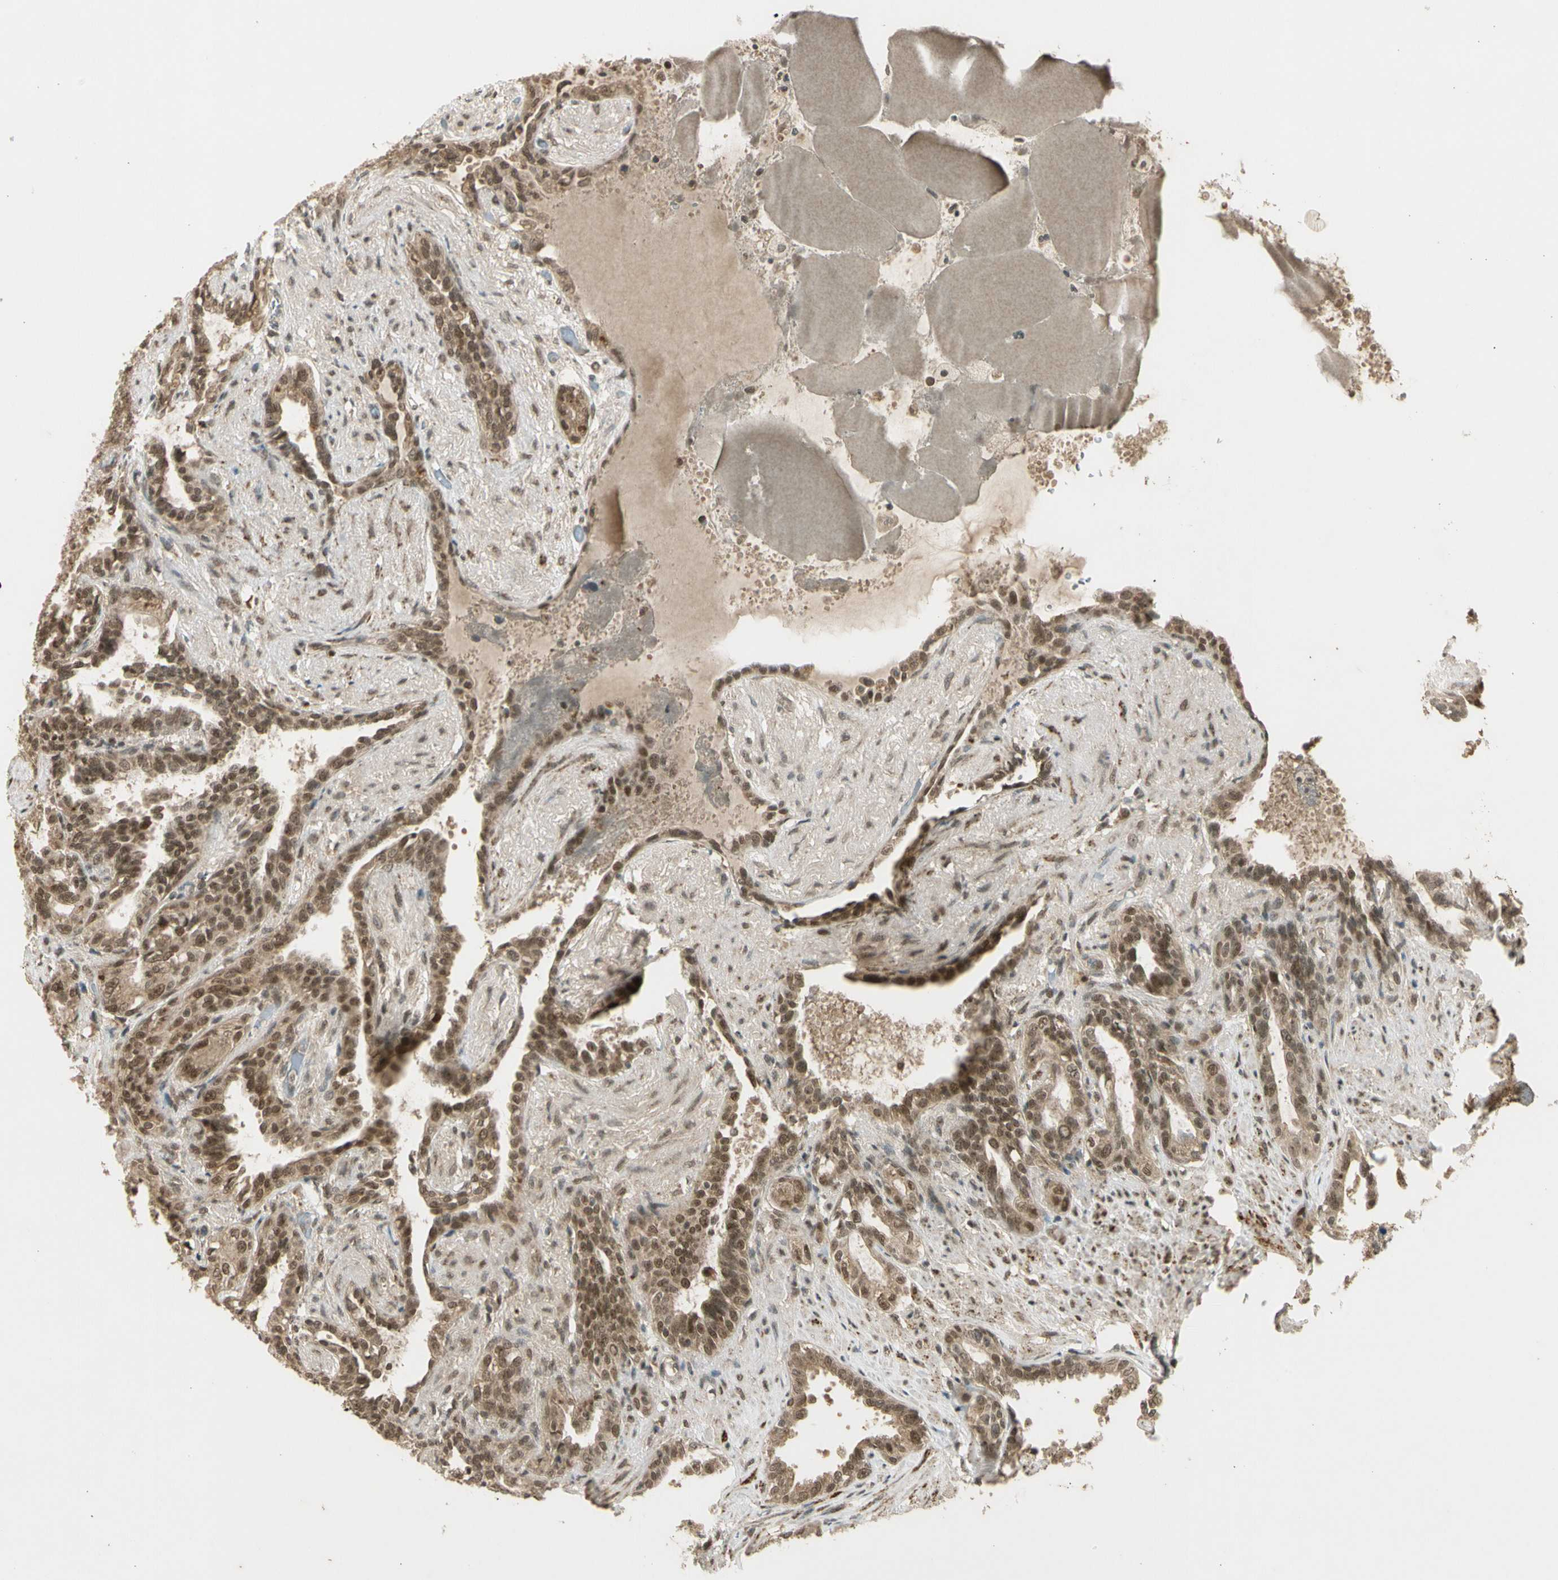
{"staining": {"intensity": "moderate", "quantity": ">75%", "location": "cytoplasmic/membranous,nuclear"}, "tissue": "seminal vesicle", "cell_type": "Glandular cells", "image_type": "normal", "snomed": [{"axis": "morphology", "description": "Normal tissue, NOS"}, {"axis": "topography", "description": "Seminal veicle"}], "caption": "Immunohistochemical staining of unremarkable human seminal vesicle demonstrates moderate cytoplasmic/membranous,nuclear protein positivity in approximately >75% of glandular cells. (Brightfield microscopy of DAB IHC at high magnification).", "gene": "ZNF135", "patient": {"sex": "male", "age": 61}}